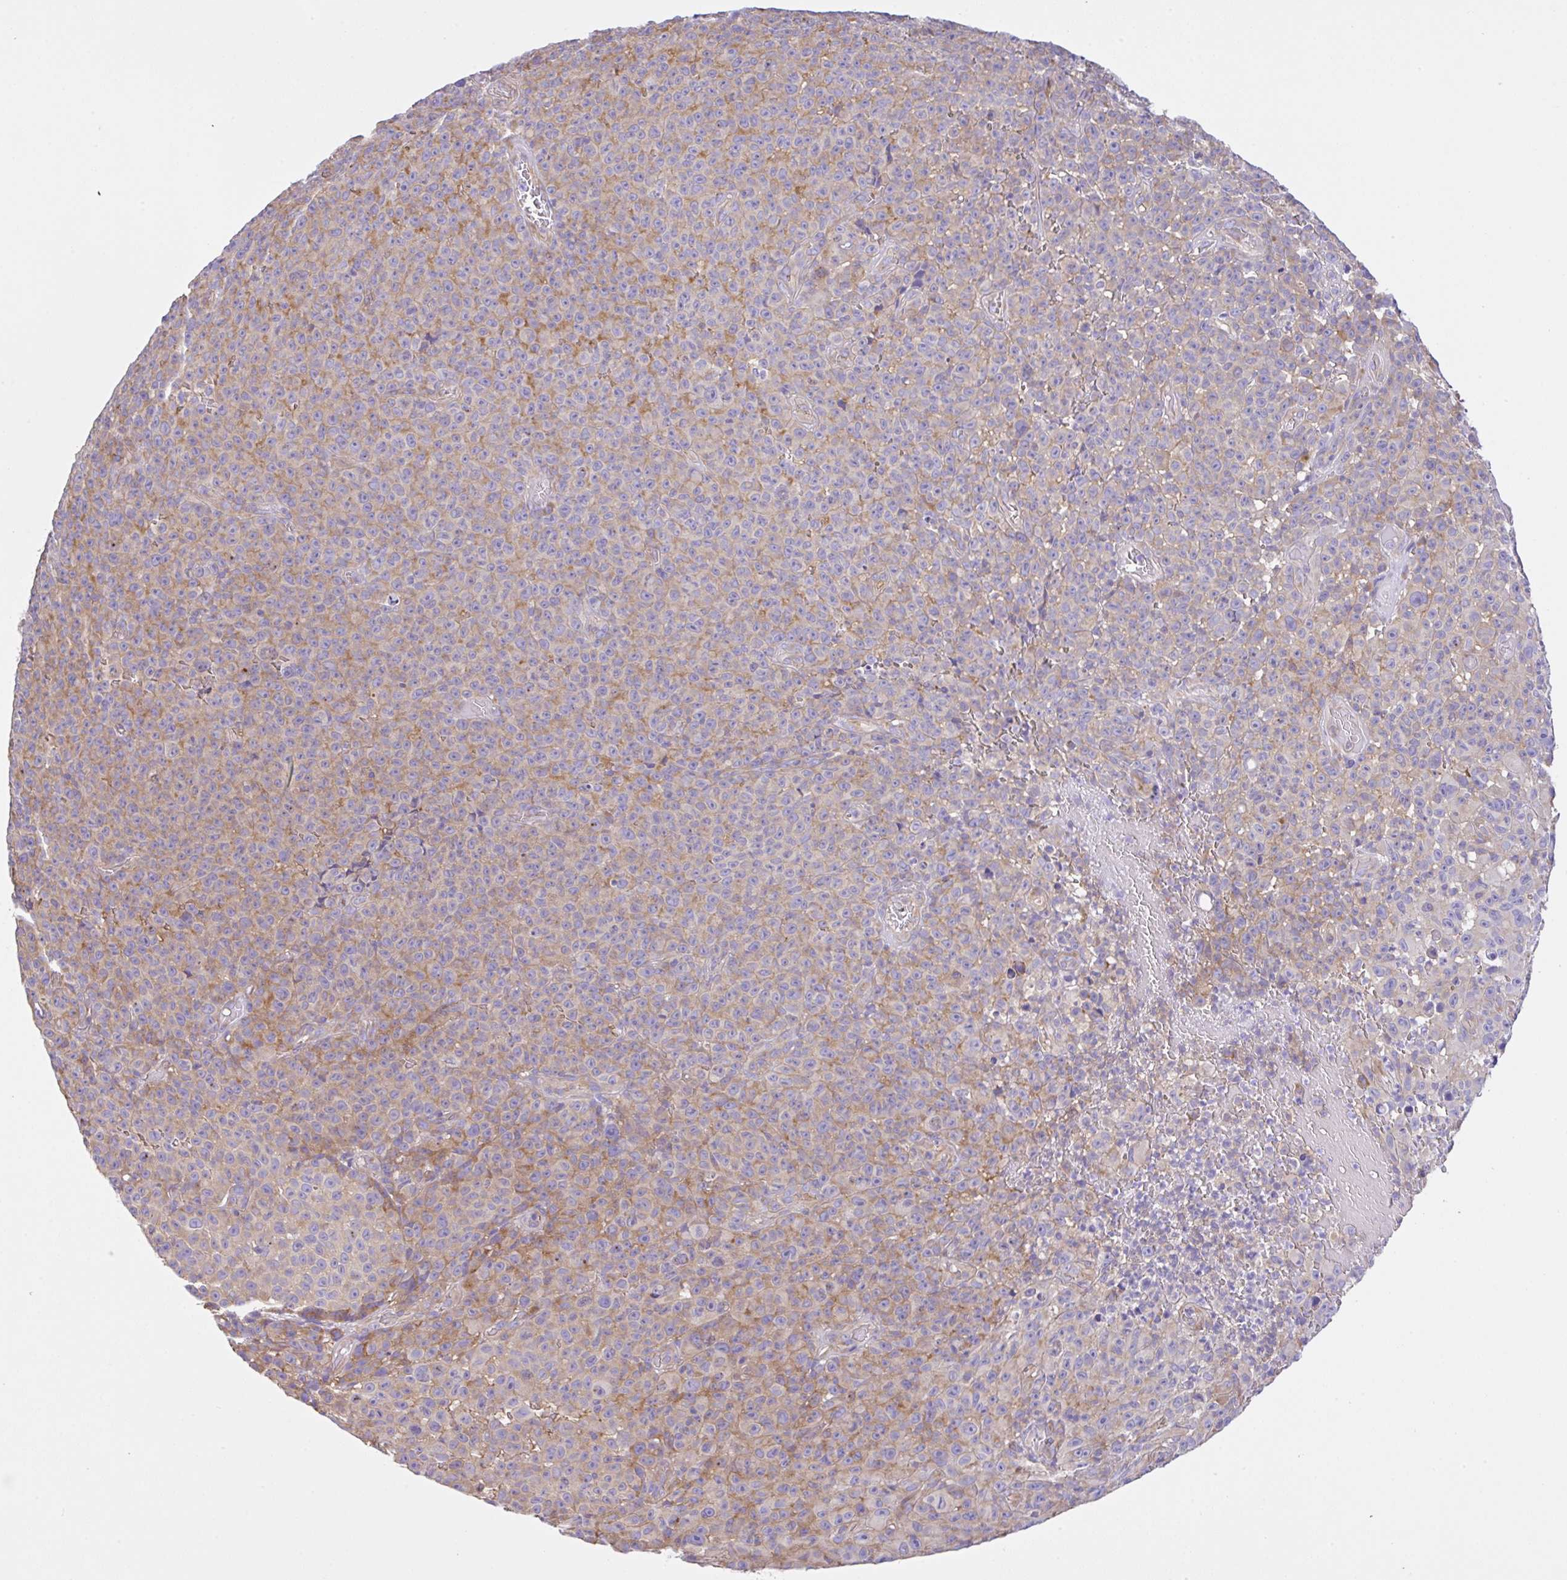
{"staining": {"intensity": "weak", "quantity": "25%-75%", "location": "cytoplasmic/membranous"}, "tissue": "melanoma", "cell_type": "Tumor cells", "image_type": "cancer", "snomed": [{"axis": "morphology", "description": "Malignant melanoma, NOS"}, {"axis": "topography", "description": "Skin"}], "caption": "Weak cytoplasmic/membranous staining is present in about 25%-75% of tumor cells in melanoma.", "gene": "GFPT2", "patient": {"sex": "female", "age": 82}}